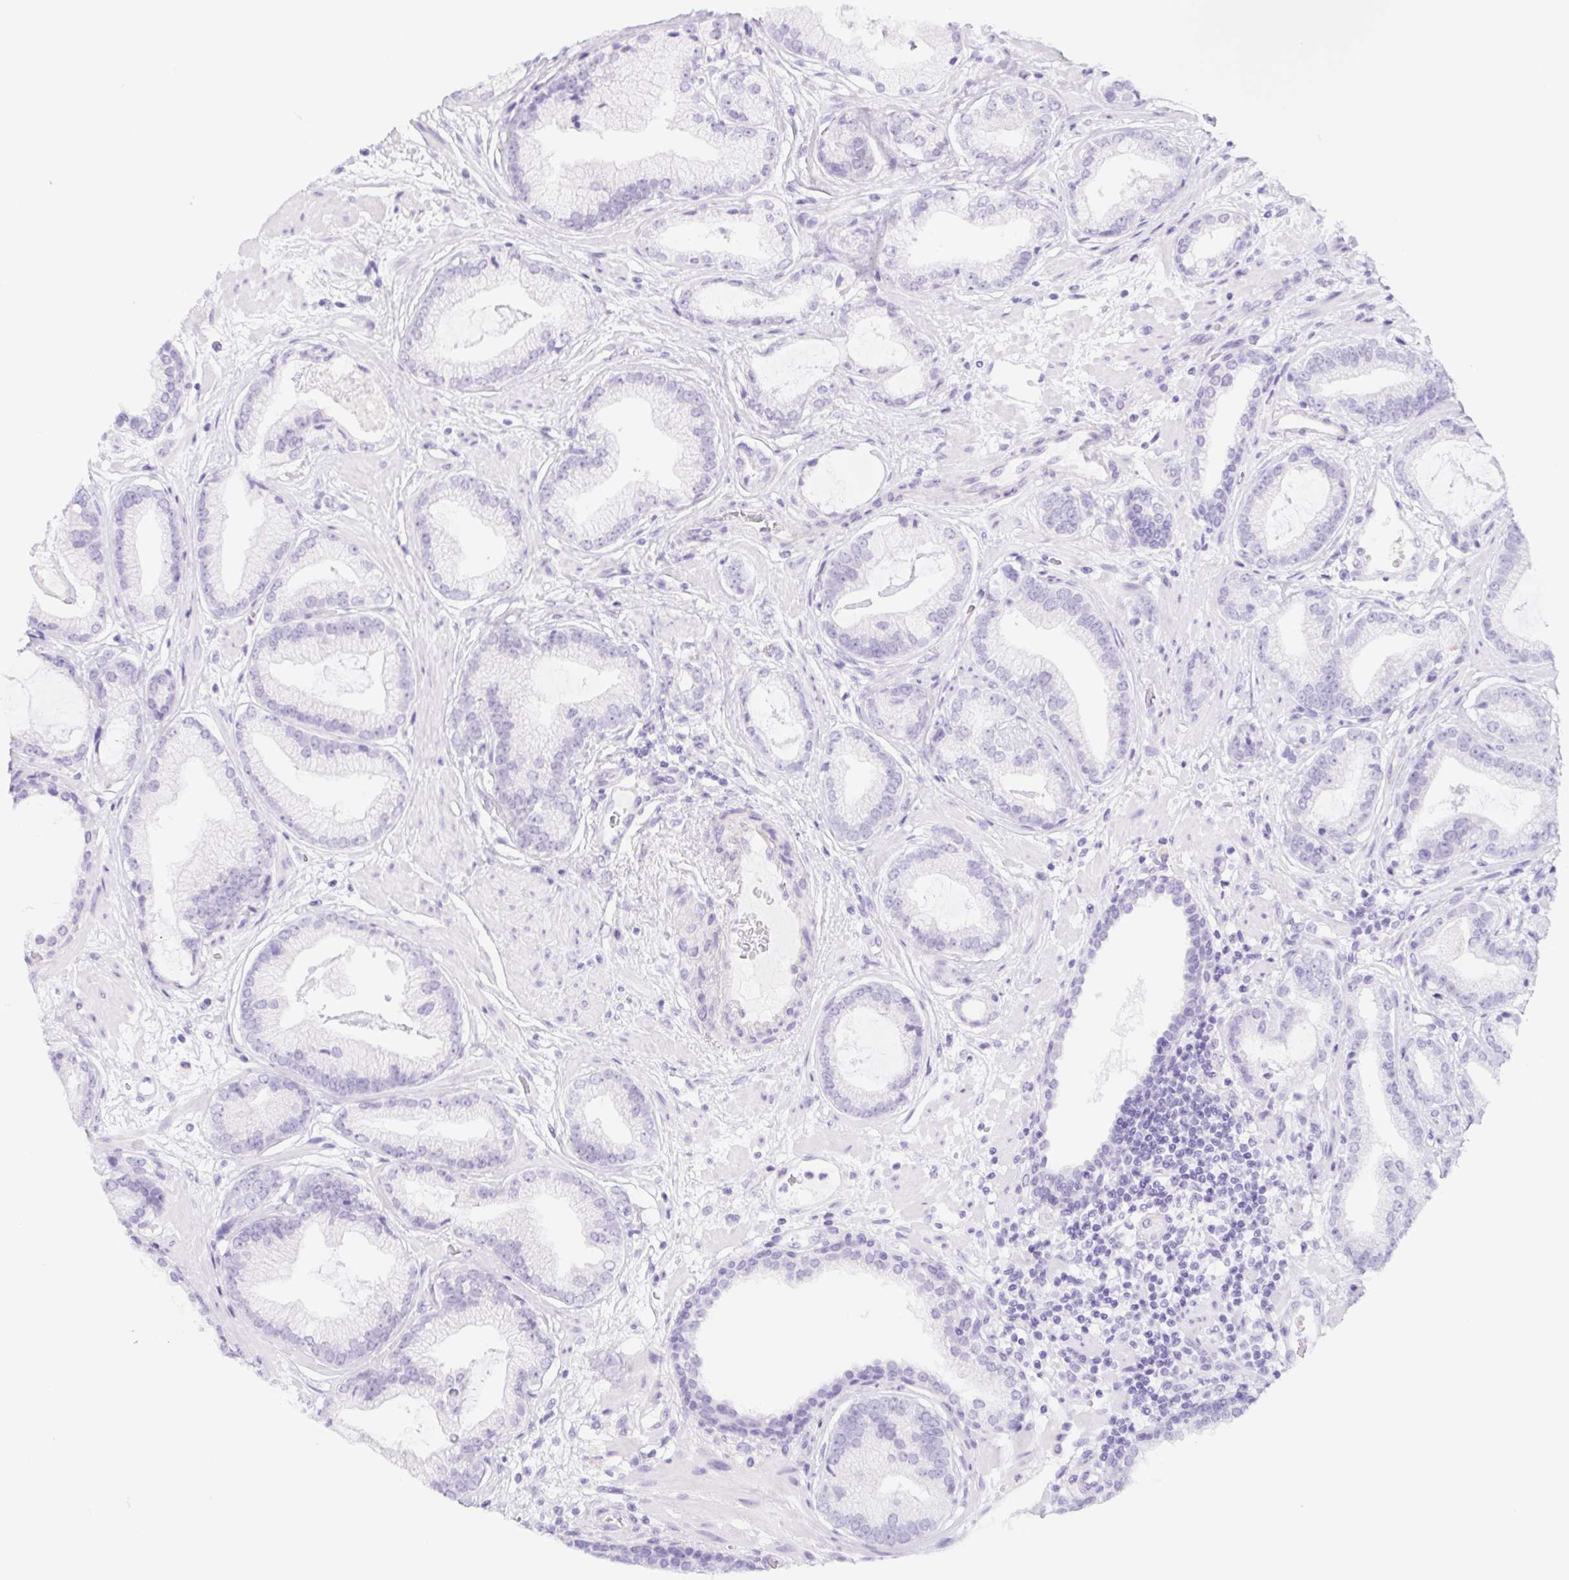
{"staining": {"intensity": "negative", "quantity": "none", "location": "none"}, "tissue": "prostate cancer", "cell_type": "Tumor cells", "image_type": "cancer", "snomed": [{"axis": "morphology", "description": "Adenocarcinoma, Low grade"}, {"axis": "topography", "description": "Prostate"}], "caption": "A micrograph of adenocarcinoma (low-grade) (prostate) stained for a protein shows no brown staining in tumor cells. (DAB (3,3'-diaminobenzidine) IHC with hematoxylin counter stain).", "gene": "CYP21A2", "patient": {"sex": "male", "age": 62}}